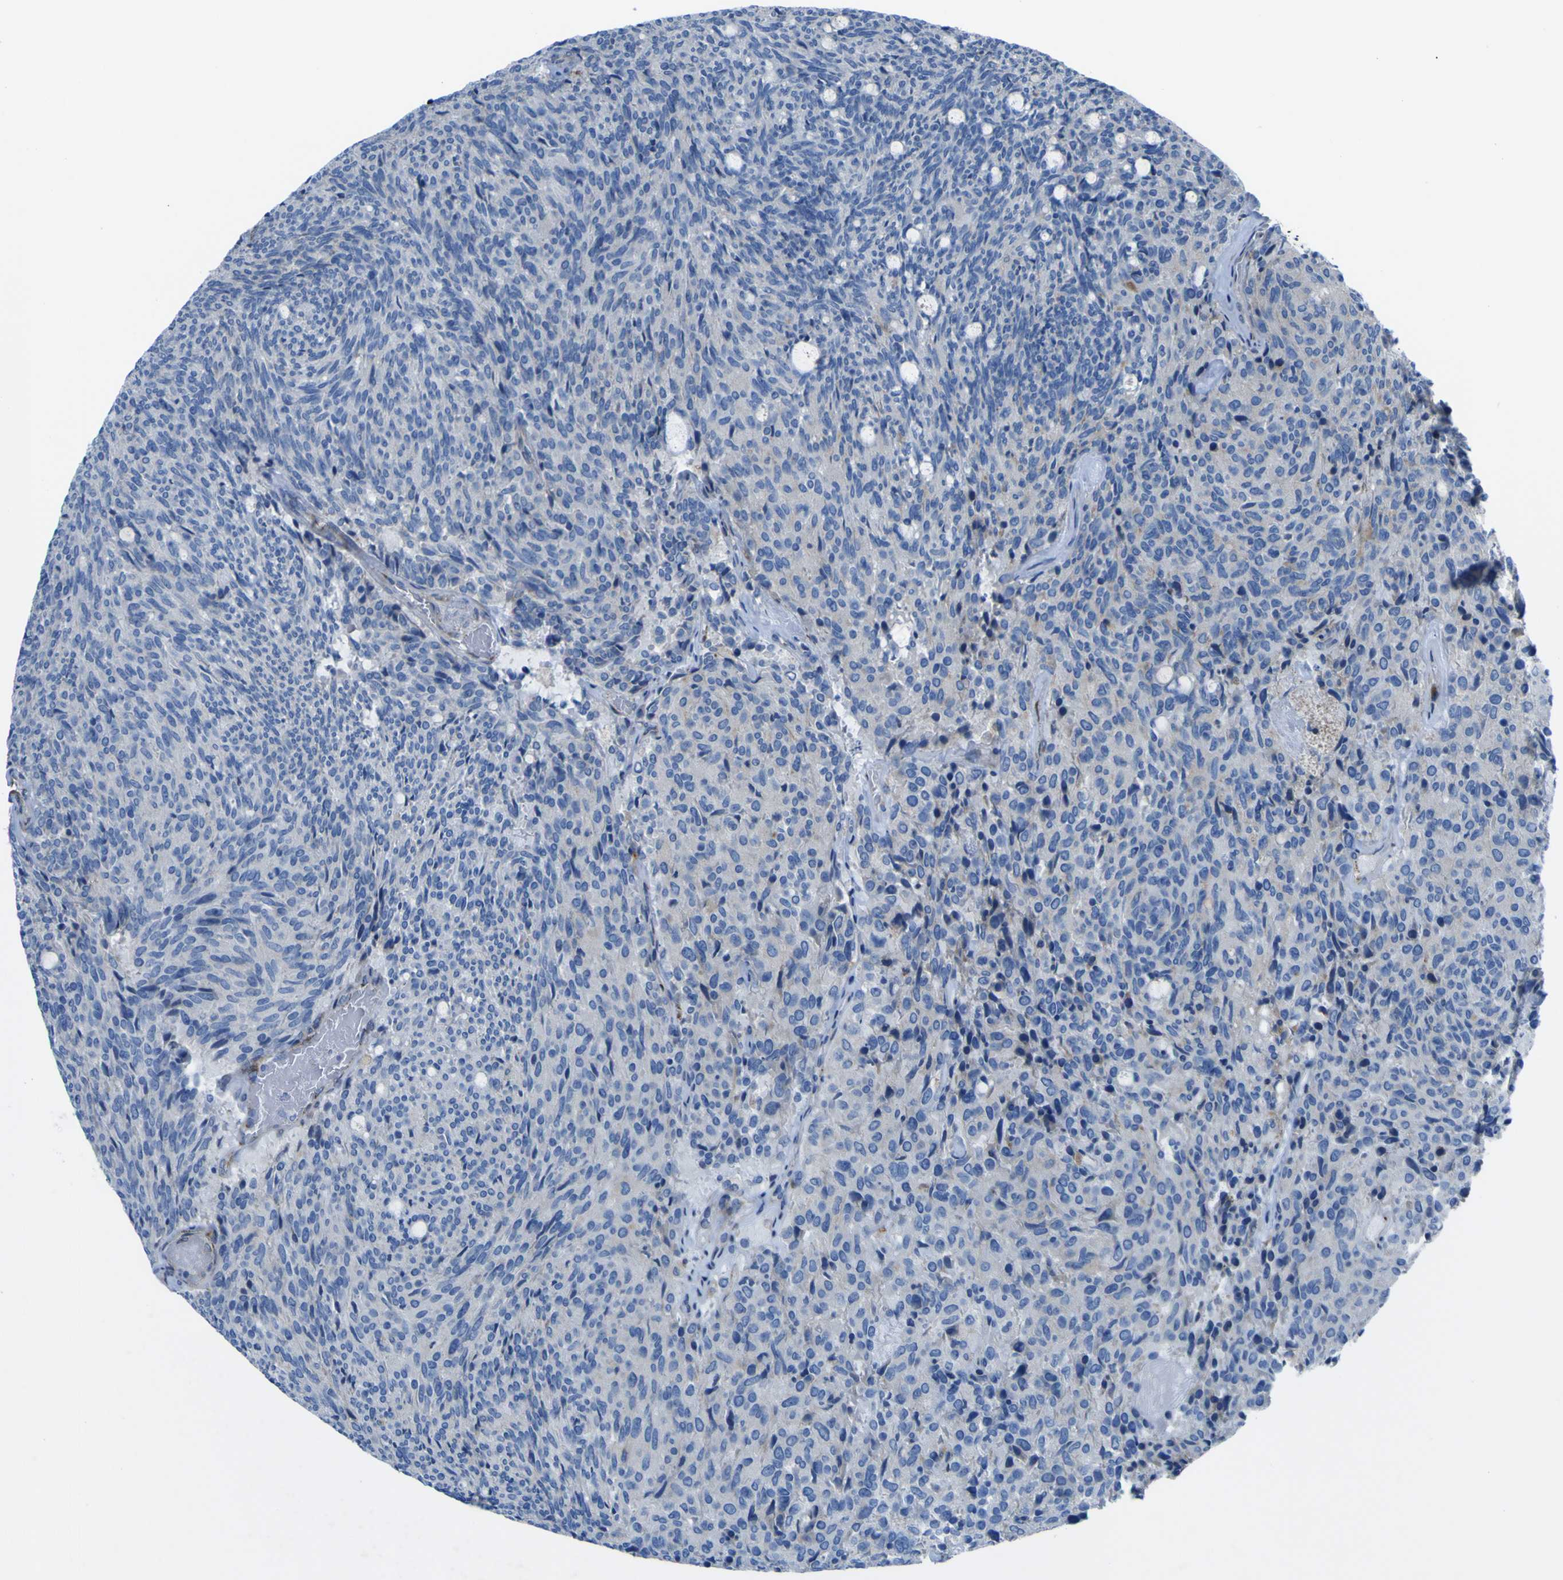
{"staining": {"intensity": "negative", "quantity": "none", "location": "none"}, "tissue": "carcinoid", "cell_type": "Tumor cells", "image_type": "cancer", "snomed": [{"axis": "morphology", "description": "Carcinoid, malignant, NOS"}, {"axis": "topography", "description": "Pancreas"}], "caption": "This is an immunohistochemistry (IHC) image of carcinoid. There is no positivity in tumor cells.", "gene": "CST3", "patient": {"sex": "female", "age": 54}}